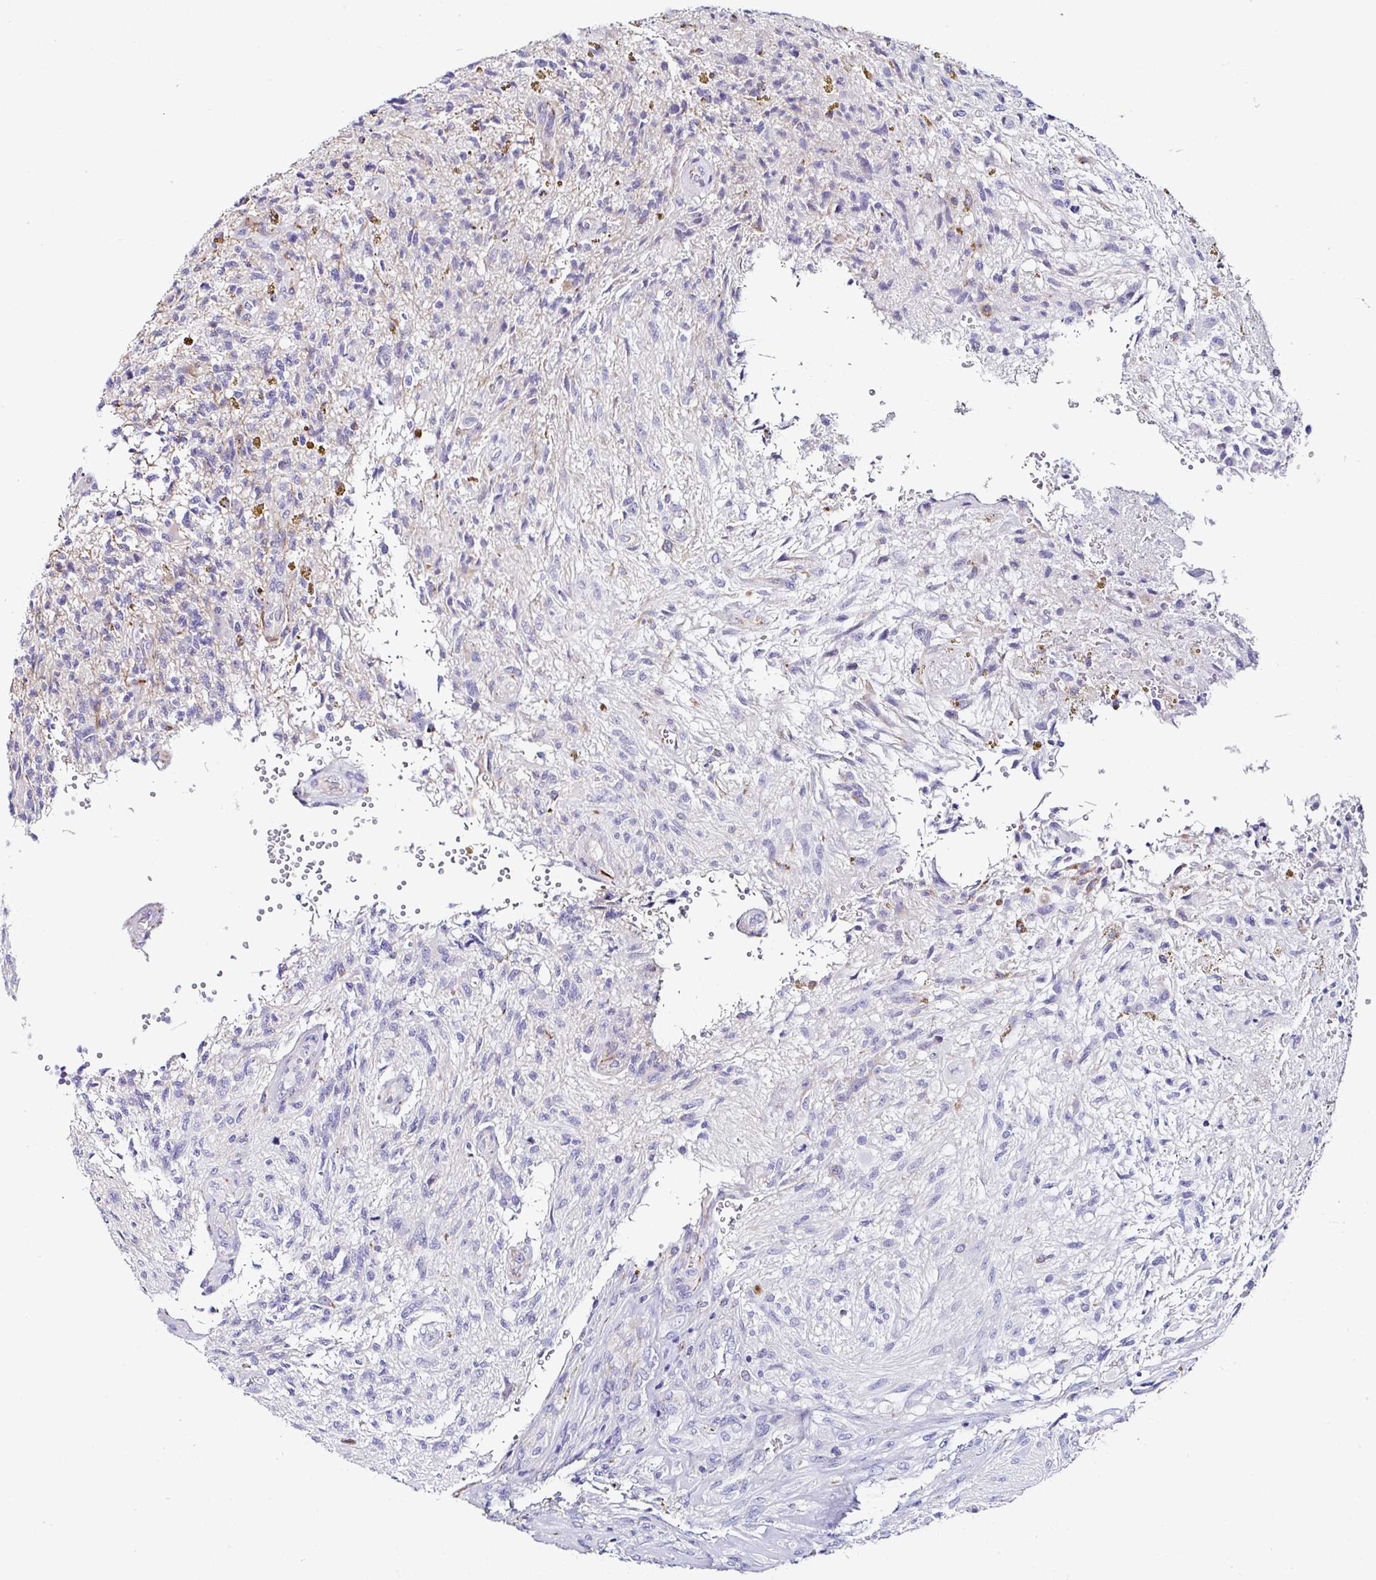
{"staining": {"intensity": "negative", "quantity": "none", "location": "none"}, "tissue": "glioma", "cell_type": "Tumor cells", "image_type": "cancer", "snomed": [{"axis": "morphology", "description": "Glioma, malignant, High grade"}, {"axis": "topography", "description": "Brain"}], "caption": "Protein analysis of glioma displays no significant staining in tumor cells.", "gene": "TMPRSS11E", "patient": {"sex": "male", "age": 56}}